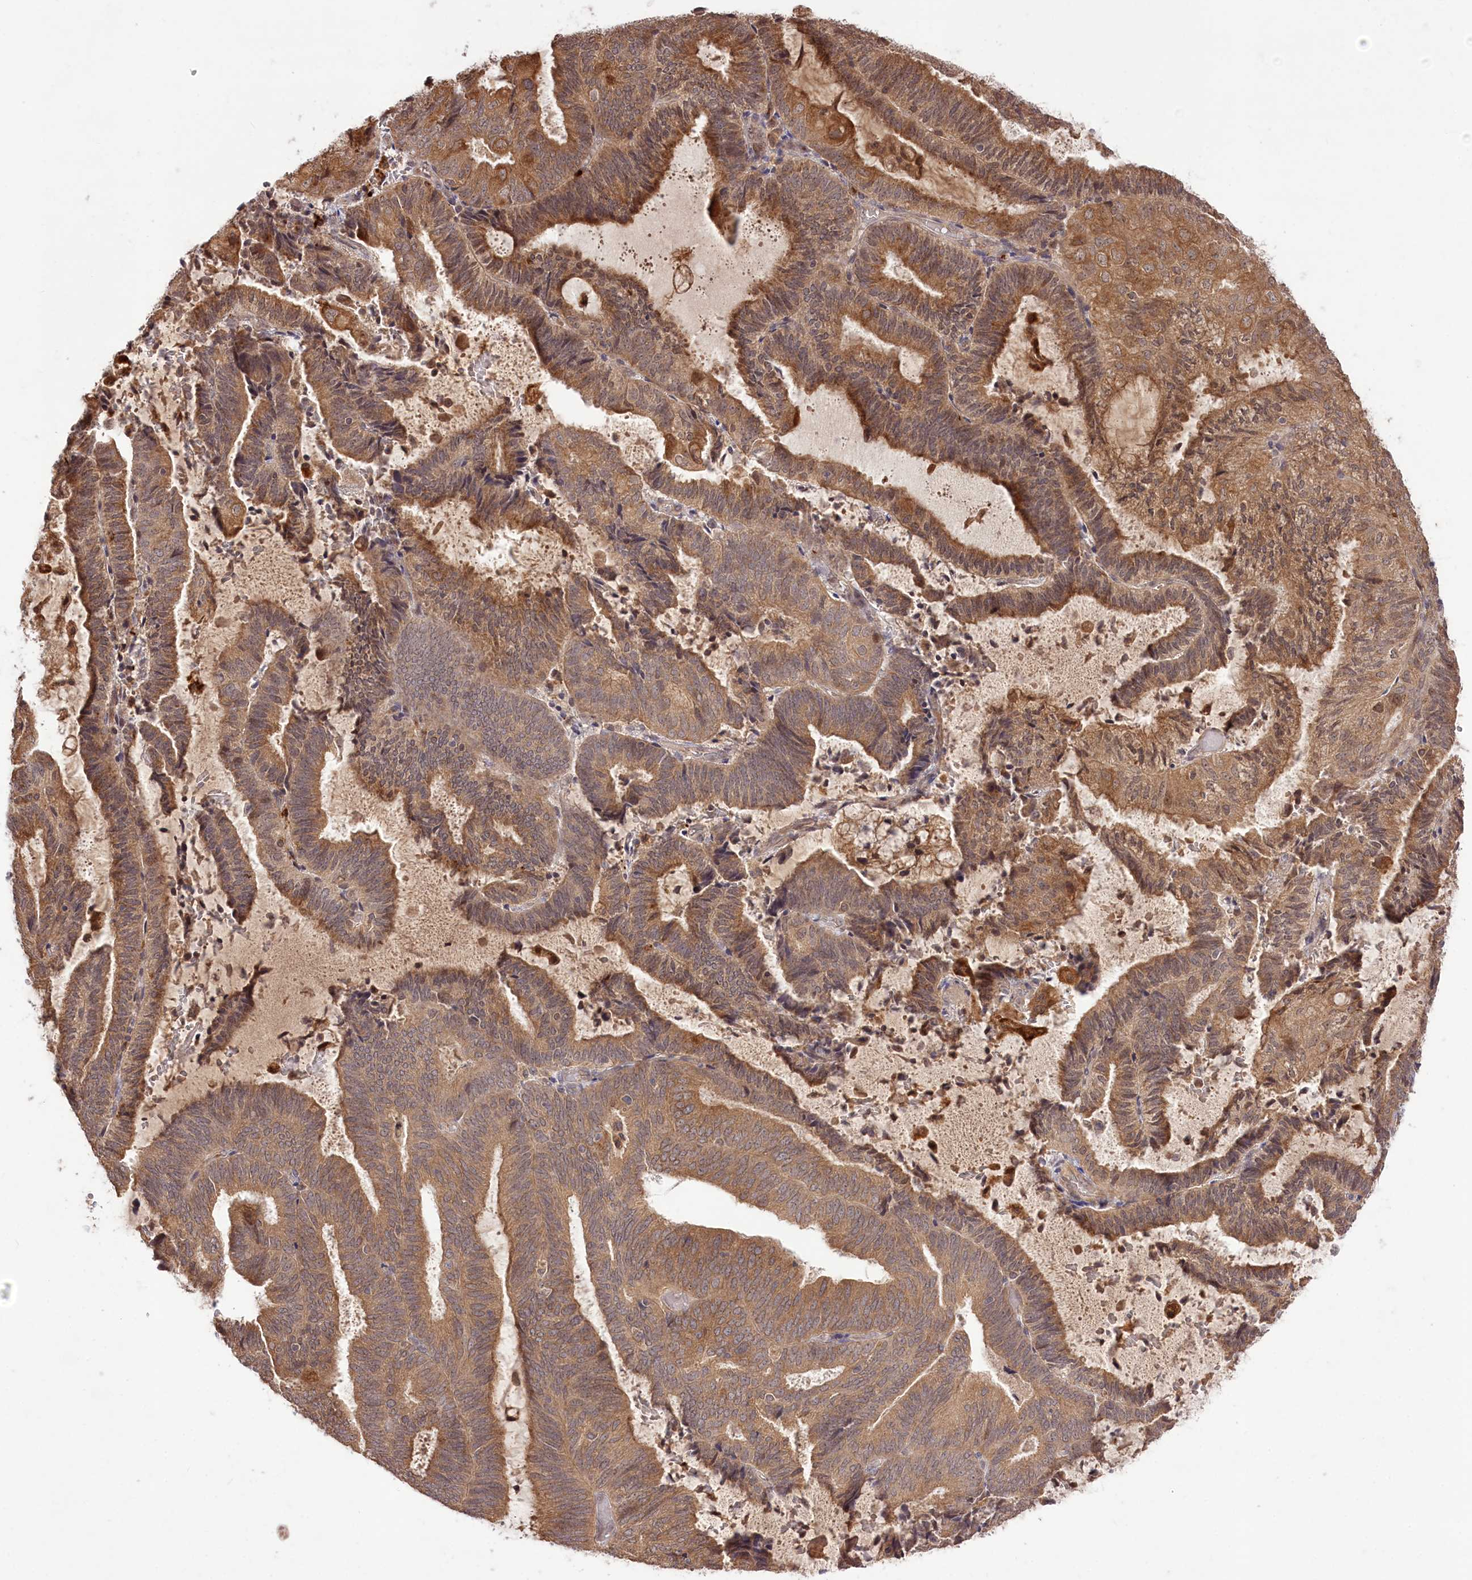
{"staining": {"intensity": "moderate", "quantity": ">75%", "location": "cytoplasmic/membranous"}, "tissue": "endometrial cancer", "cell_type": "Tumor cells", "image_type": "cancer", "snomed": [{"axis": "morphology", "description": "Adenocarcinoma, NOS"}, {"axis": "topography", "description": "Endometrium"}], "caption": "Protein expression by immunohistochemistry displays moderate cytoplasmic/membranous positivity in about >75% of tumor cells in adenocarcinoma (endometrial).", "gene": "HELT", "patient": {"sex": "female", "age": 81}}